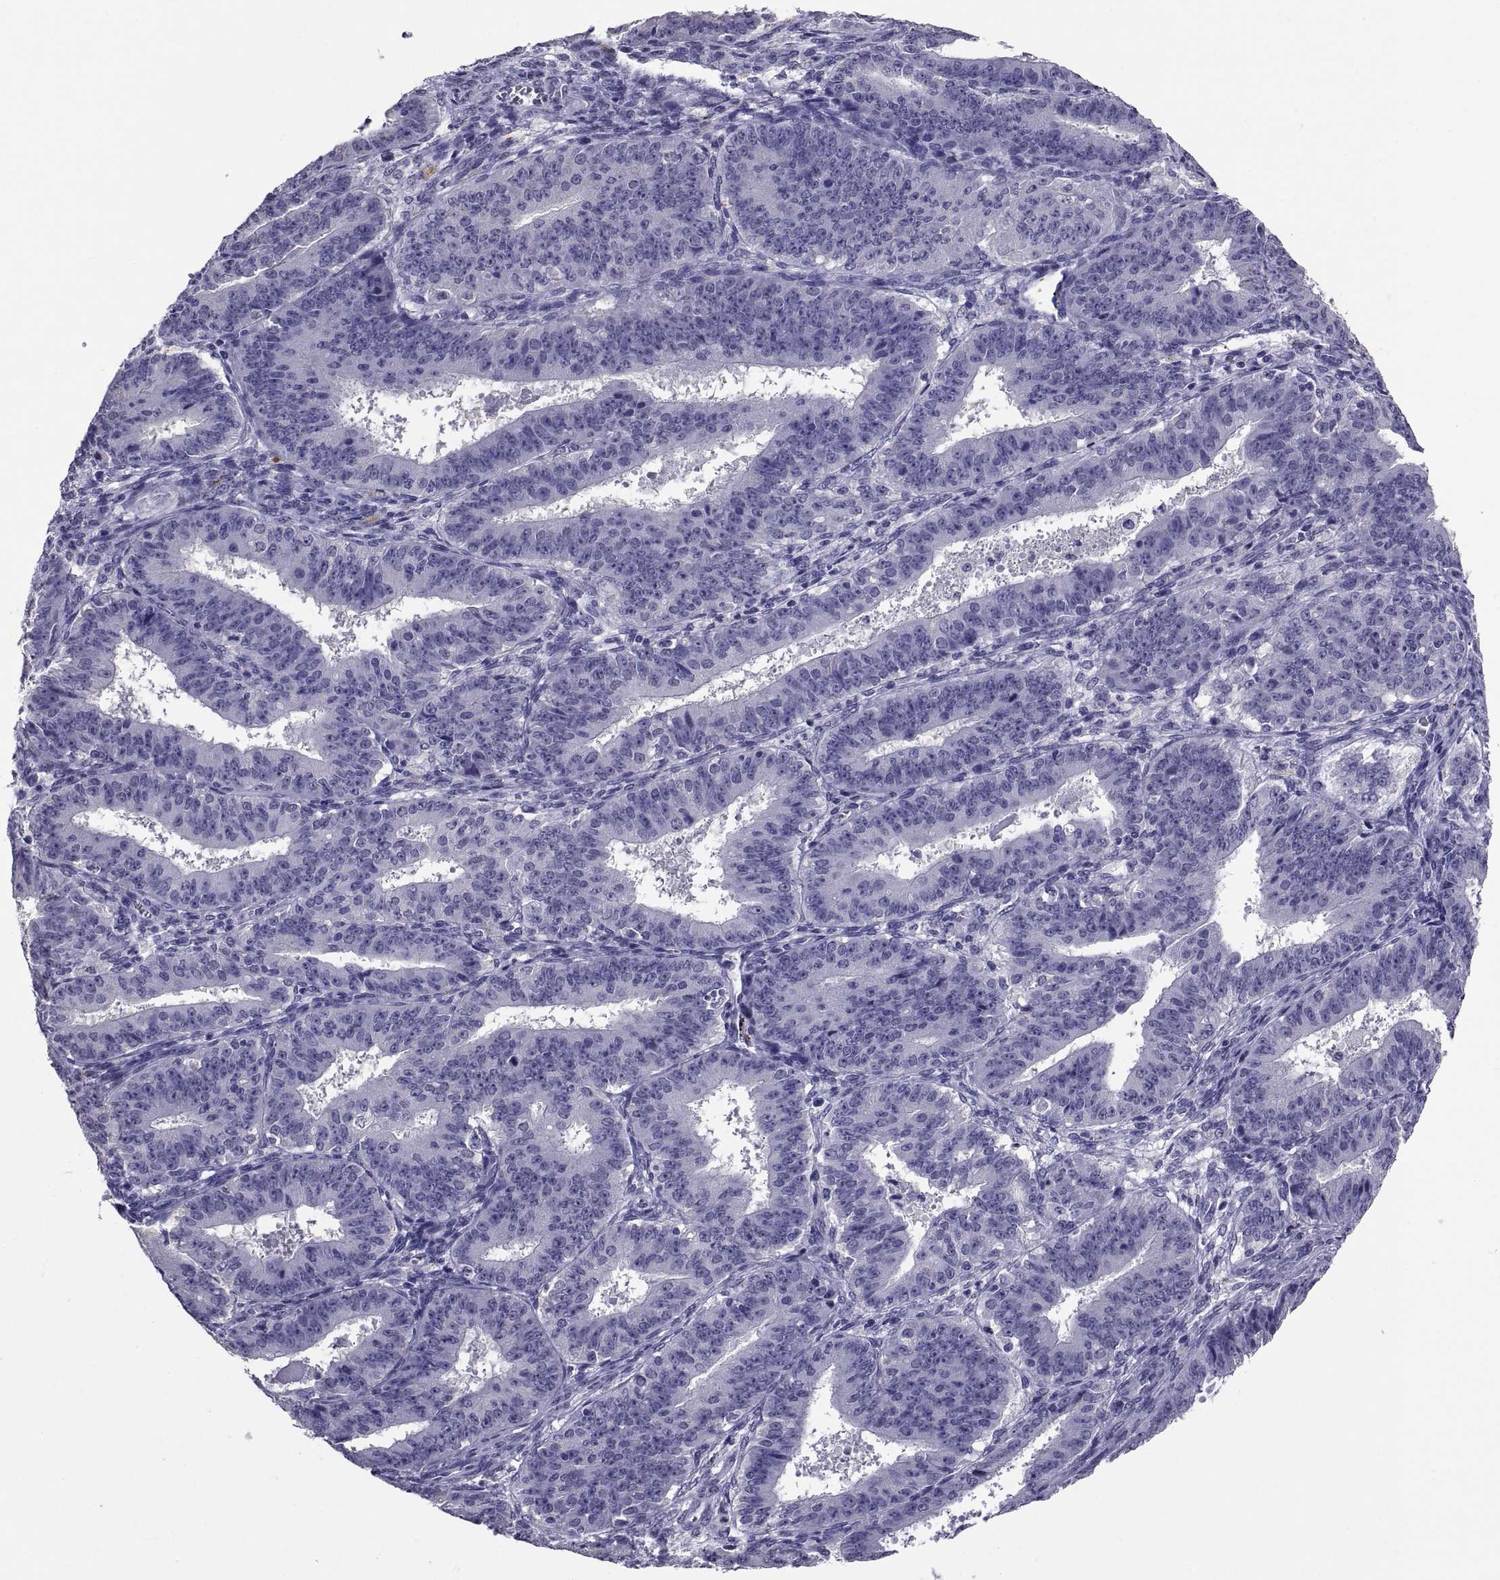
{"staining": {"intensity": "negative", "quantity": "none", "location": "none"}, "tissue": "ovarian cancer", "cell_type": "Tumor cells", "image_type": "cancer", "snomed": [{"axis": "morphology", "description": "Carcinoma, endometroid"}, {"axis": "topography", "description": "Ovary"}], "caption": "IHC image of neoplastic tissue: ovarian cancer stained with DAB exhibits no significant protein staining in tumor cells.", "gene": "TGFBR3L", "patient": {"sex": "female", "age": 42}}